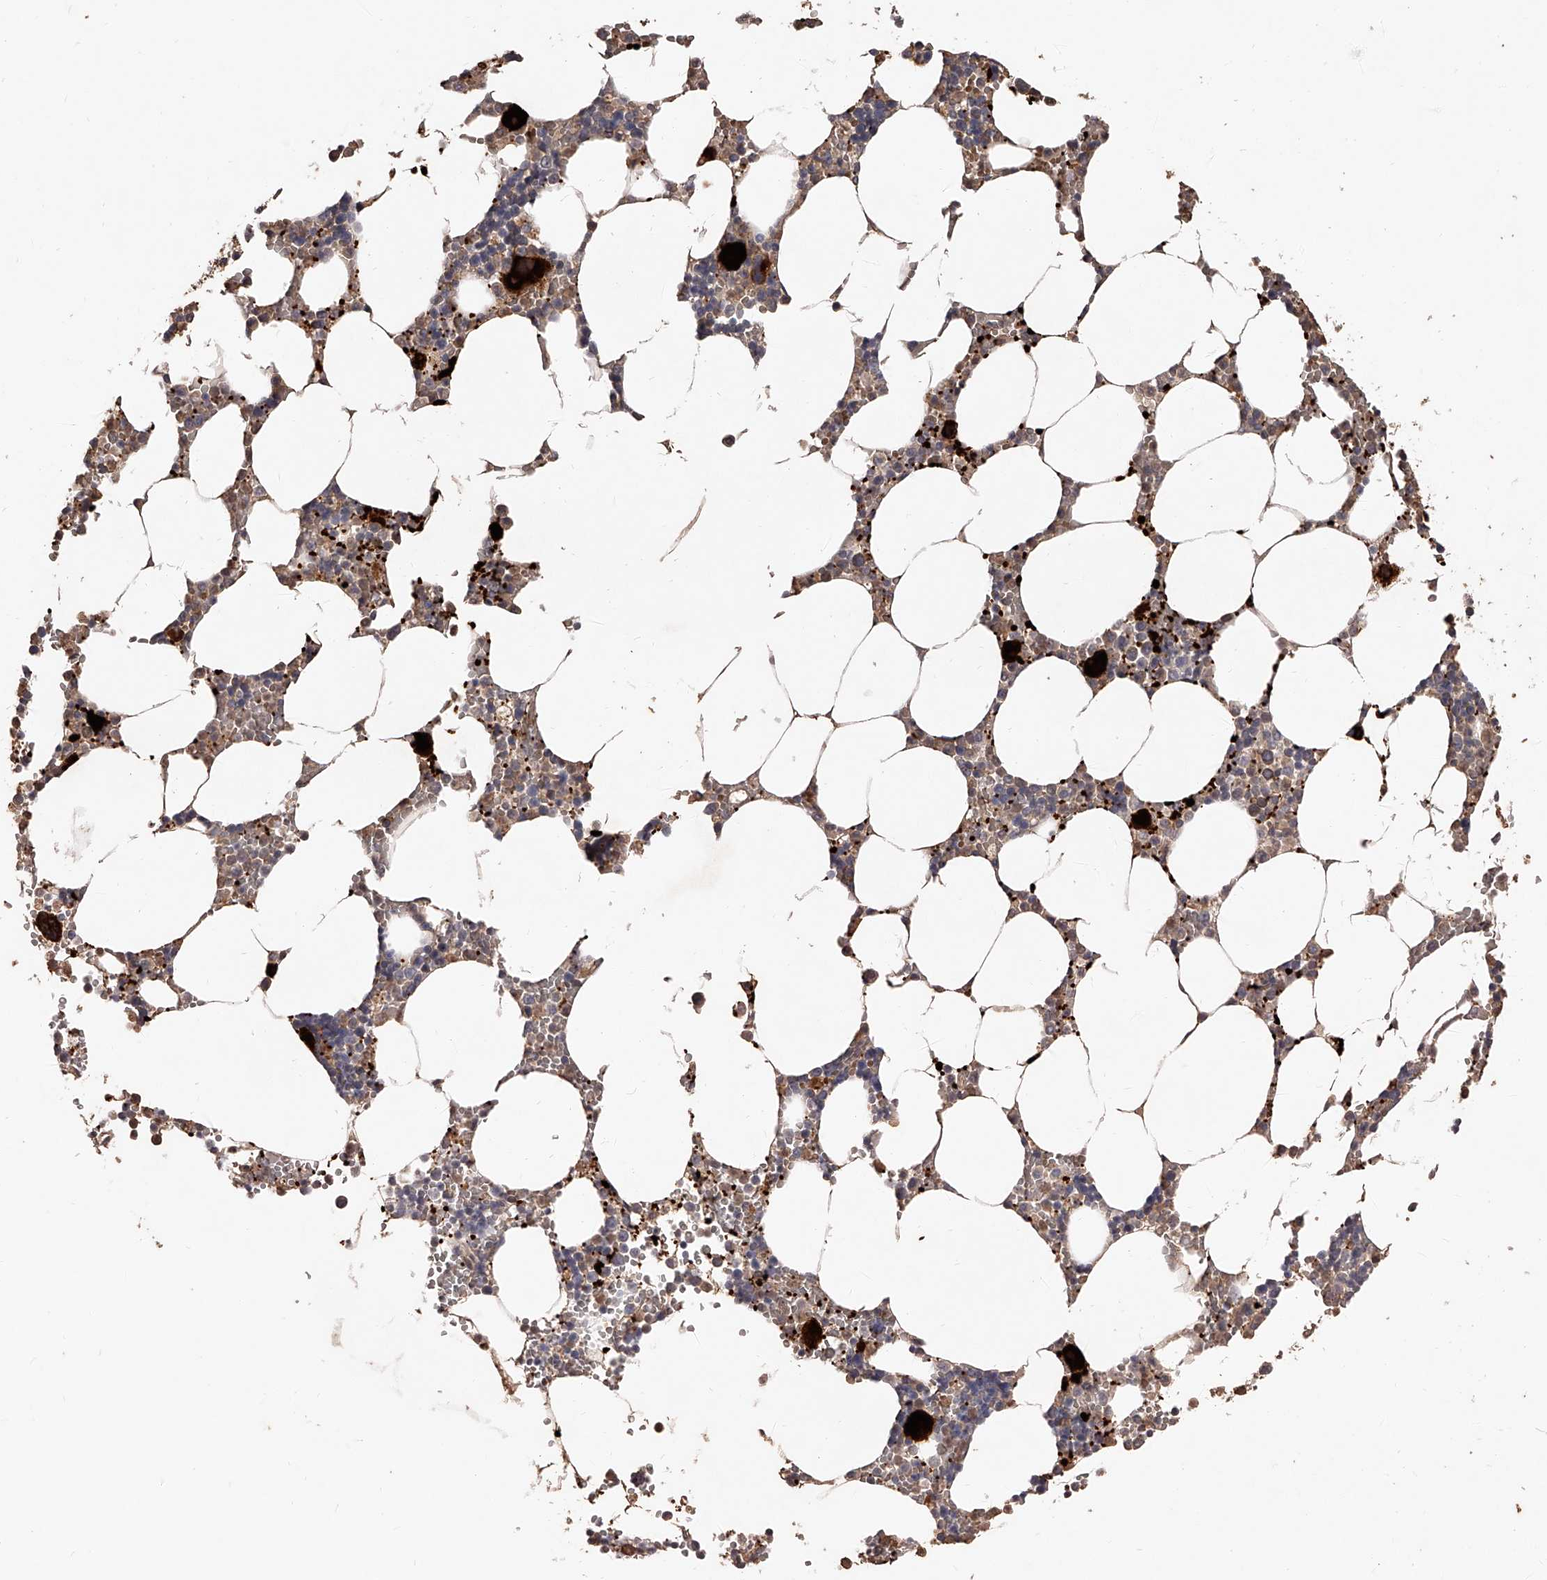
{"staining": {"intensity": "strong", "quantity": "<25%", "location": "cytoplasmic/membranous"}, "tissue": "bone marrow", "cell_type": "Hematopoietic cells", "image_type": "normal", "snomed": [{"axis": "morphology", "description": "Normal tissue, NOS"}, {"axis": "topography", "description": "Bone marrow"}], "caption": "Protein staining displays strong cytoplasmic/membranous expression in about <25% of hematopoietic cells in unremarkable bone marrow. (DAB IHC with brightfield microscopy, high magnification).", "gene": "URGCP", "patient": {"sex": "male", "age": 70}}